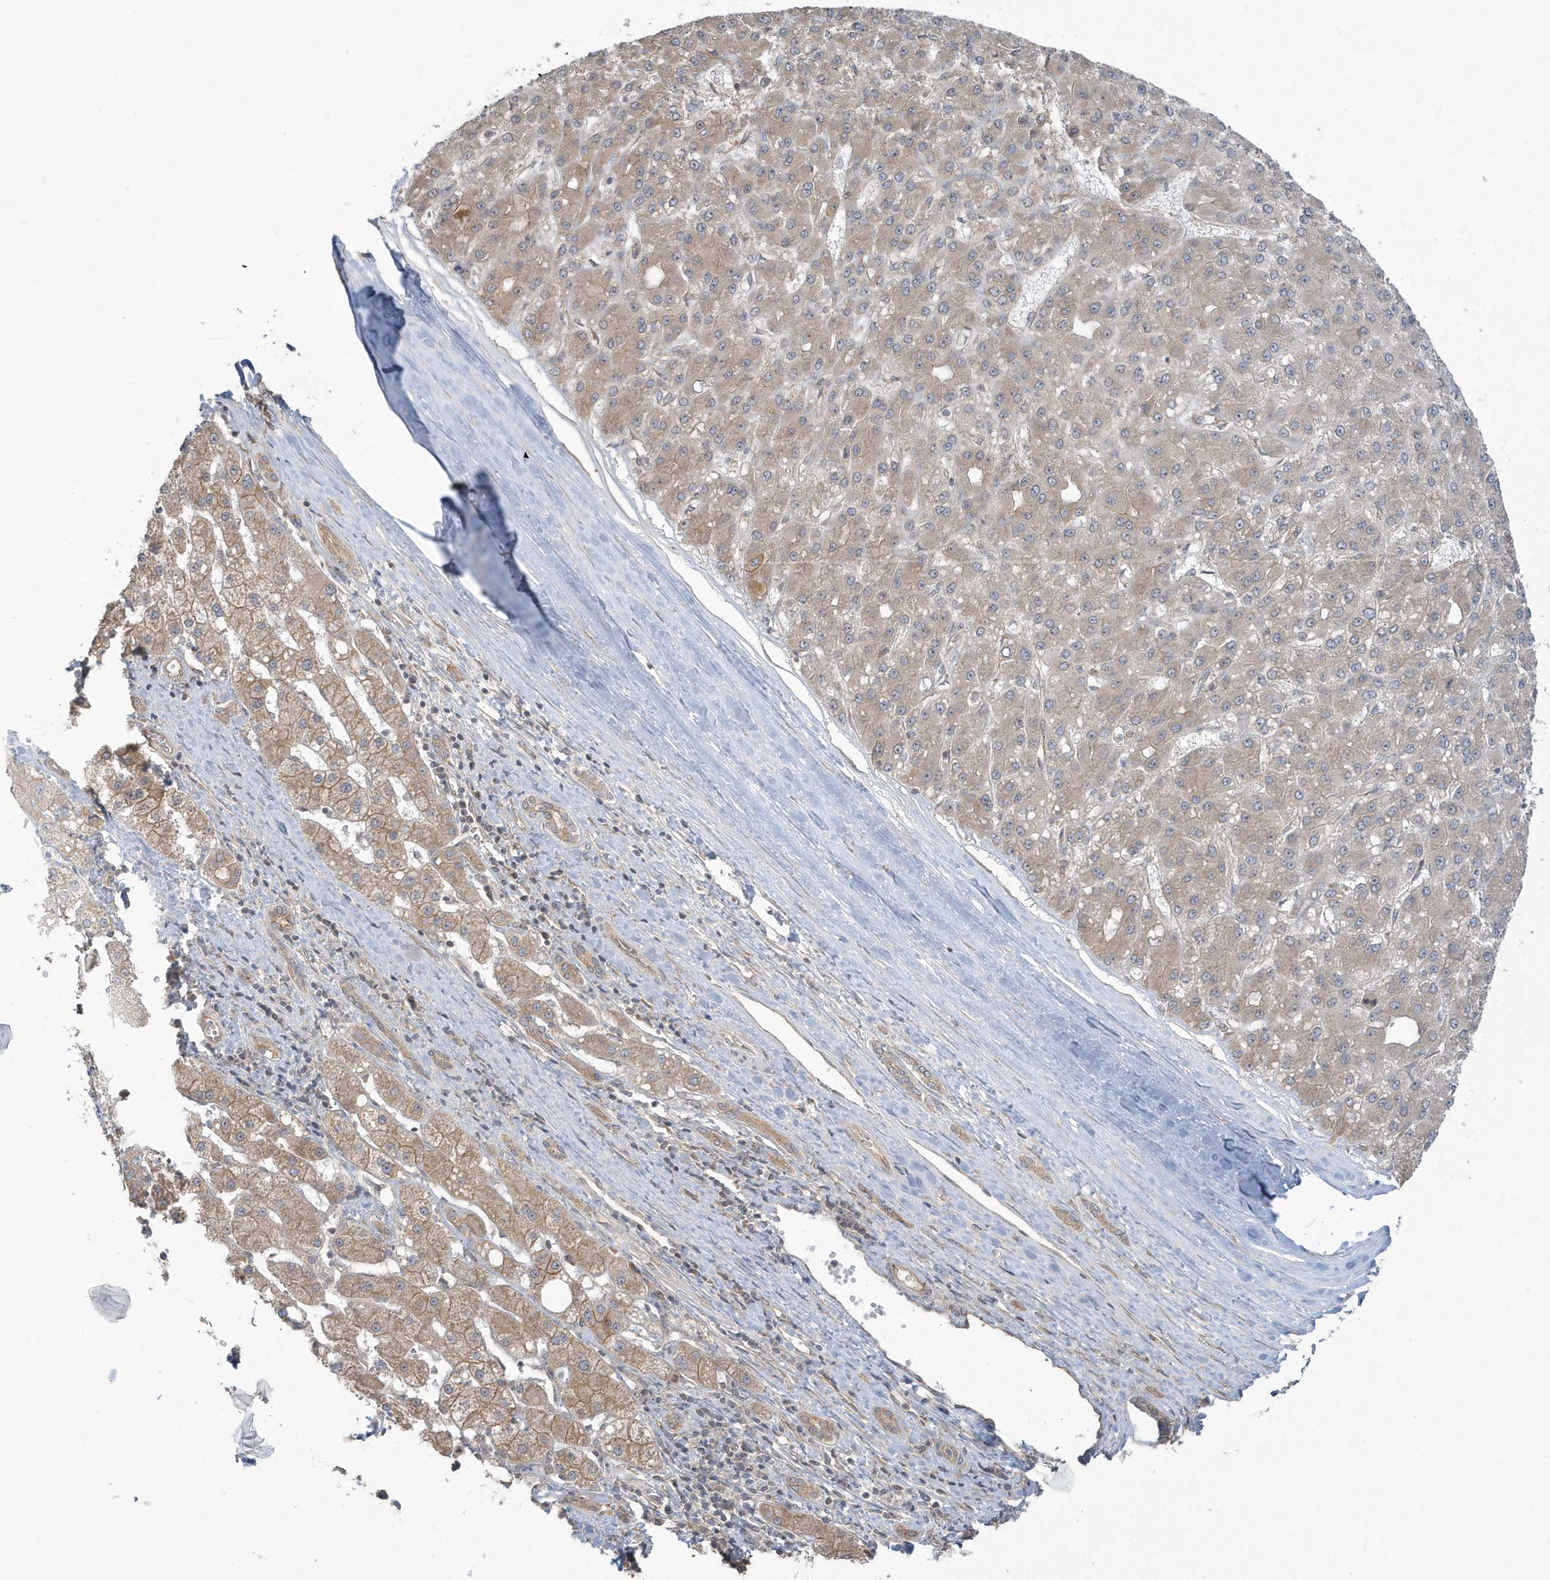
{"staining": {"intensity": "weak", "quantity": ">75%", "location": "cytoplasmic/membranous"}, "tissue": "liver cancer", "cell_type": "Tumor cells", "image_type": "cancer", "snomed": [{"axis": "morphology", "description": "Carcinoma, Hepatocellular, NOS"}, {"axis": "topography", "description": "Liver"}], "caption": "An IHC micrograph of neoplastic tissue is shown. Protein staining in brown shows weak cytoplasmic/membranous positivity in hepatocellular carcinoma (liver) within tumor cells.", "gene": "STIM2", "patient": {"sex": "male", "age": 67}}